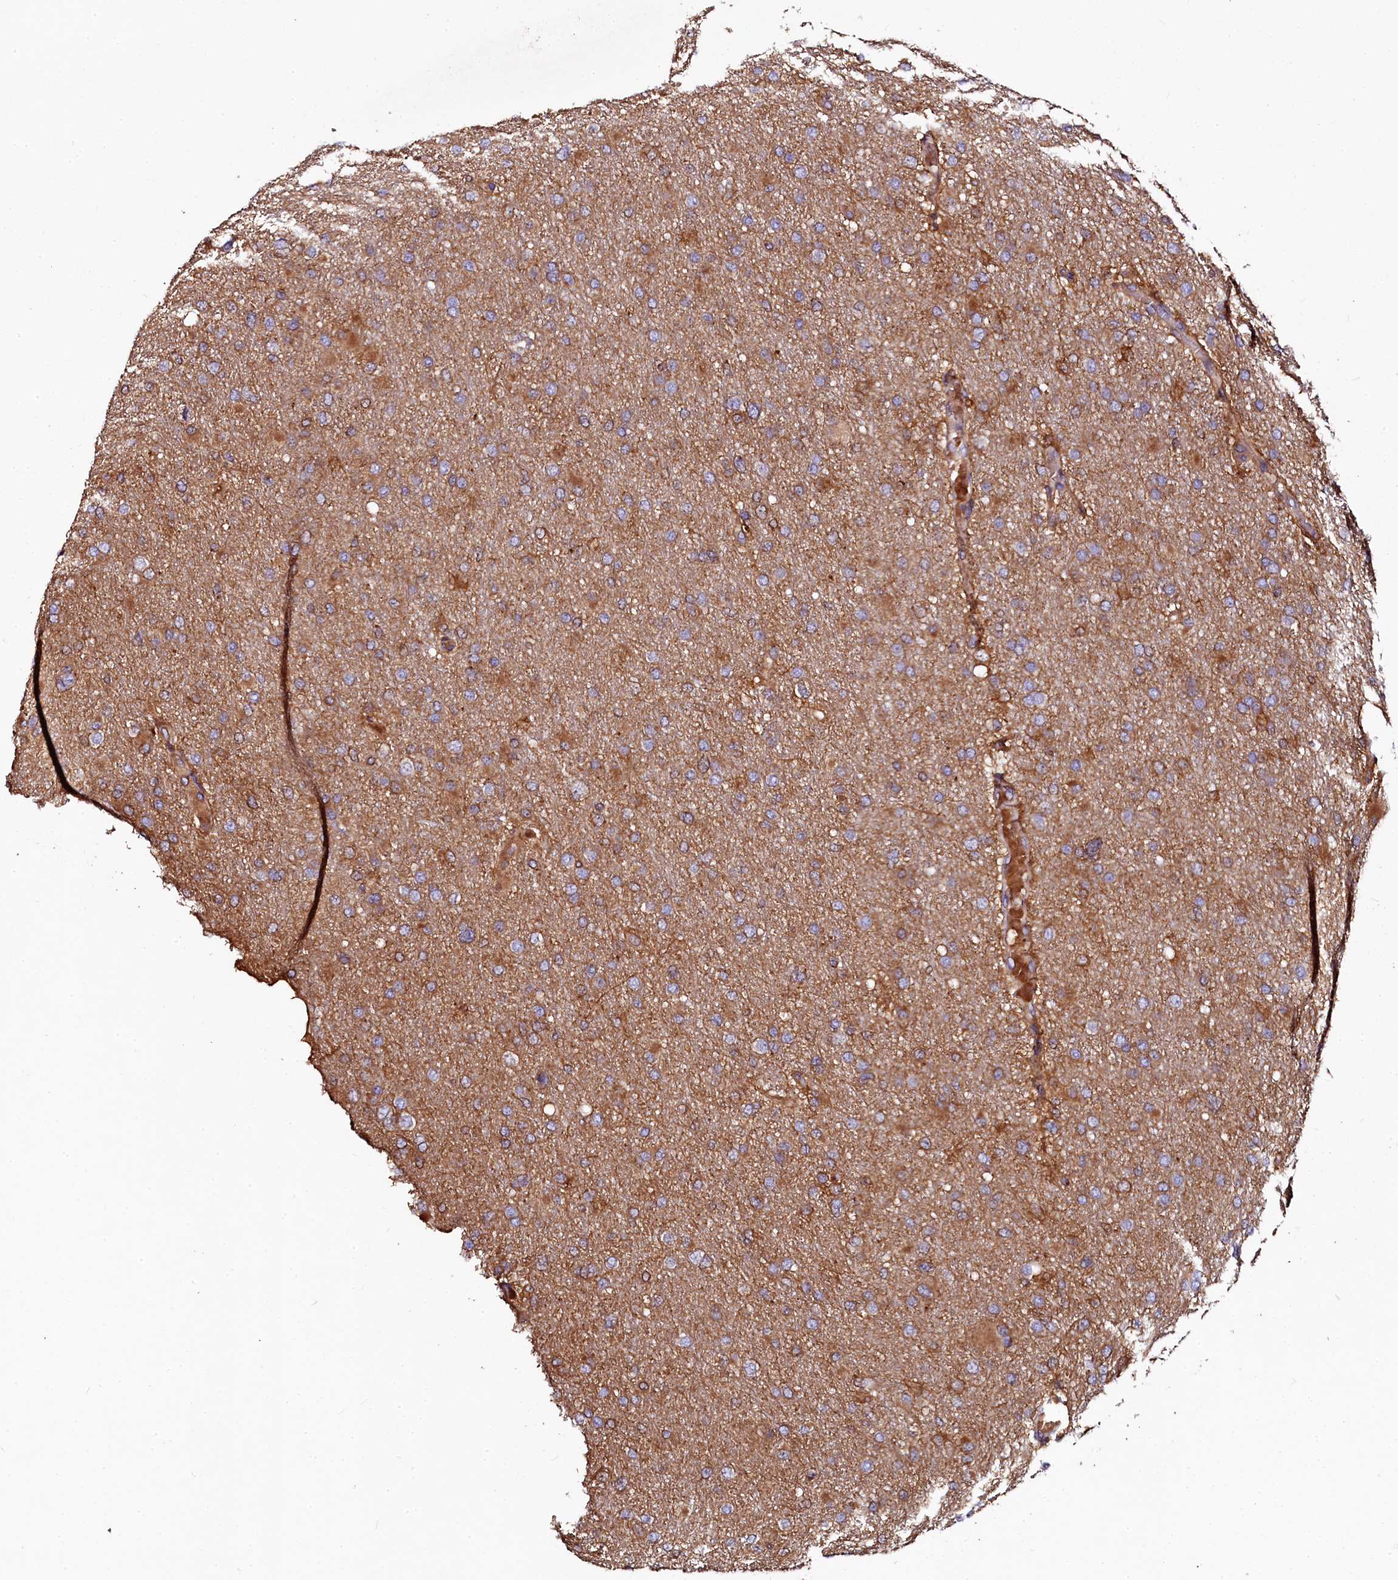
{"staining": {"intensity": "moderate", "quantity": "<25%", "location": "cytoplasmic/membranous"}, "tissue": "glioma", "cell_type": "Tumor cells", "image_type": "cancer", "snomed": [{"axis": "morphology", "description": "Glioma, malignant, High grade"}, {"axis": "topography", "description": "Cerebral cortex"}], "caption": "Brown immunohistochemical staining in malignant high-grade glioma shows moderate cytoplasmic/membranous expression in approximately <25% of tumor cells.", "gene": "APPL2", "patient": {"sex": "female", "age": 36}}